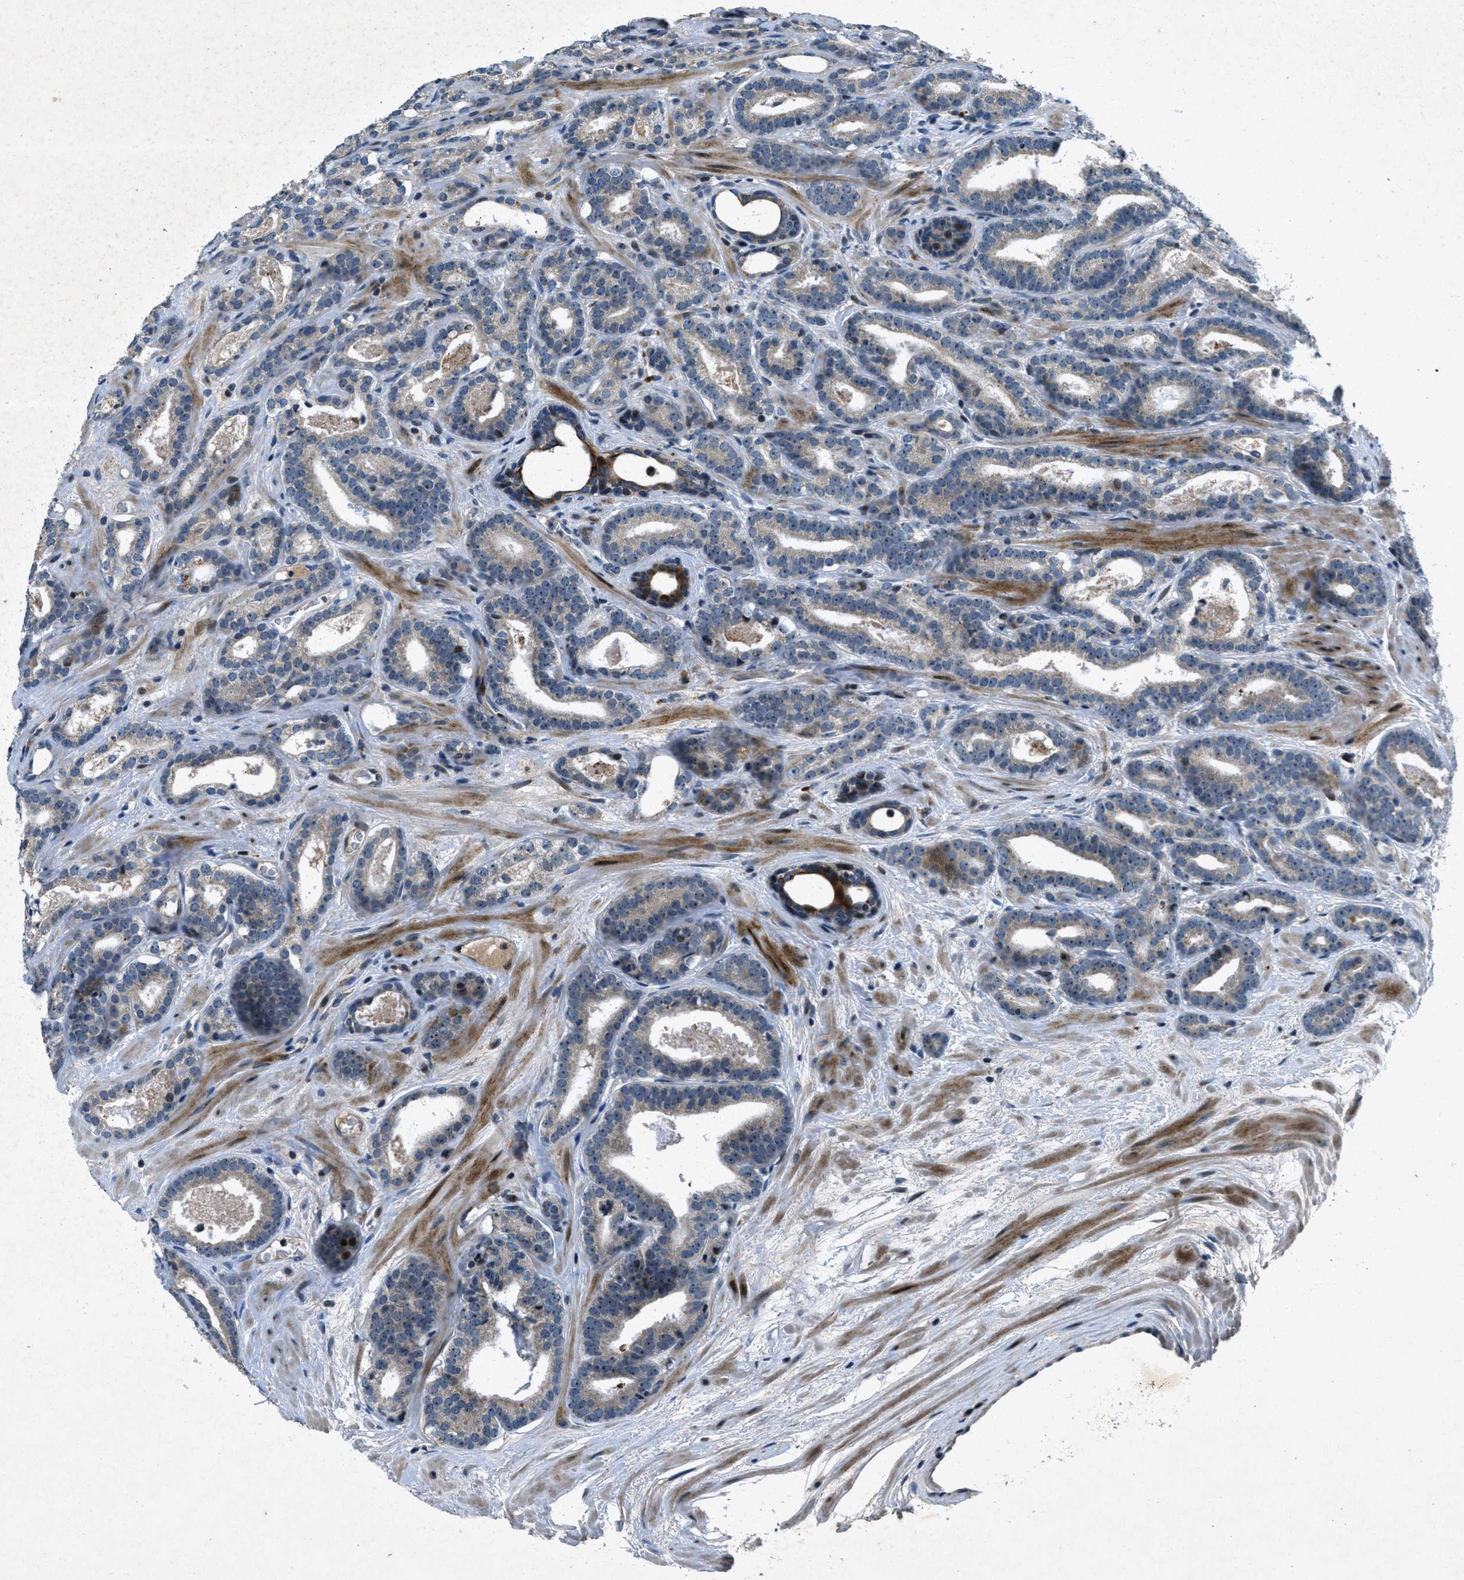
{"staining": {"intensity": "weak", "quantity": "<25%", "location": "cytoplasmic/membranous"}, "tissue": "prostate cancer", "cell_type": "Tumor cells", "image_type": "cancer", "snomed": [{"axis": "morphology", "description": "Adenocarcinoma, High grade"}, {"axis": "topography", "description": "Prostate"}], "caption": "DAB immunohistochemical staining of human prostate cancer (adenocarcinoma (high-grade)) displays no significant positivity in tumor cells.", "gene": "CLEC2D", "patient": {"sex": "male", "age": 60}}